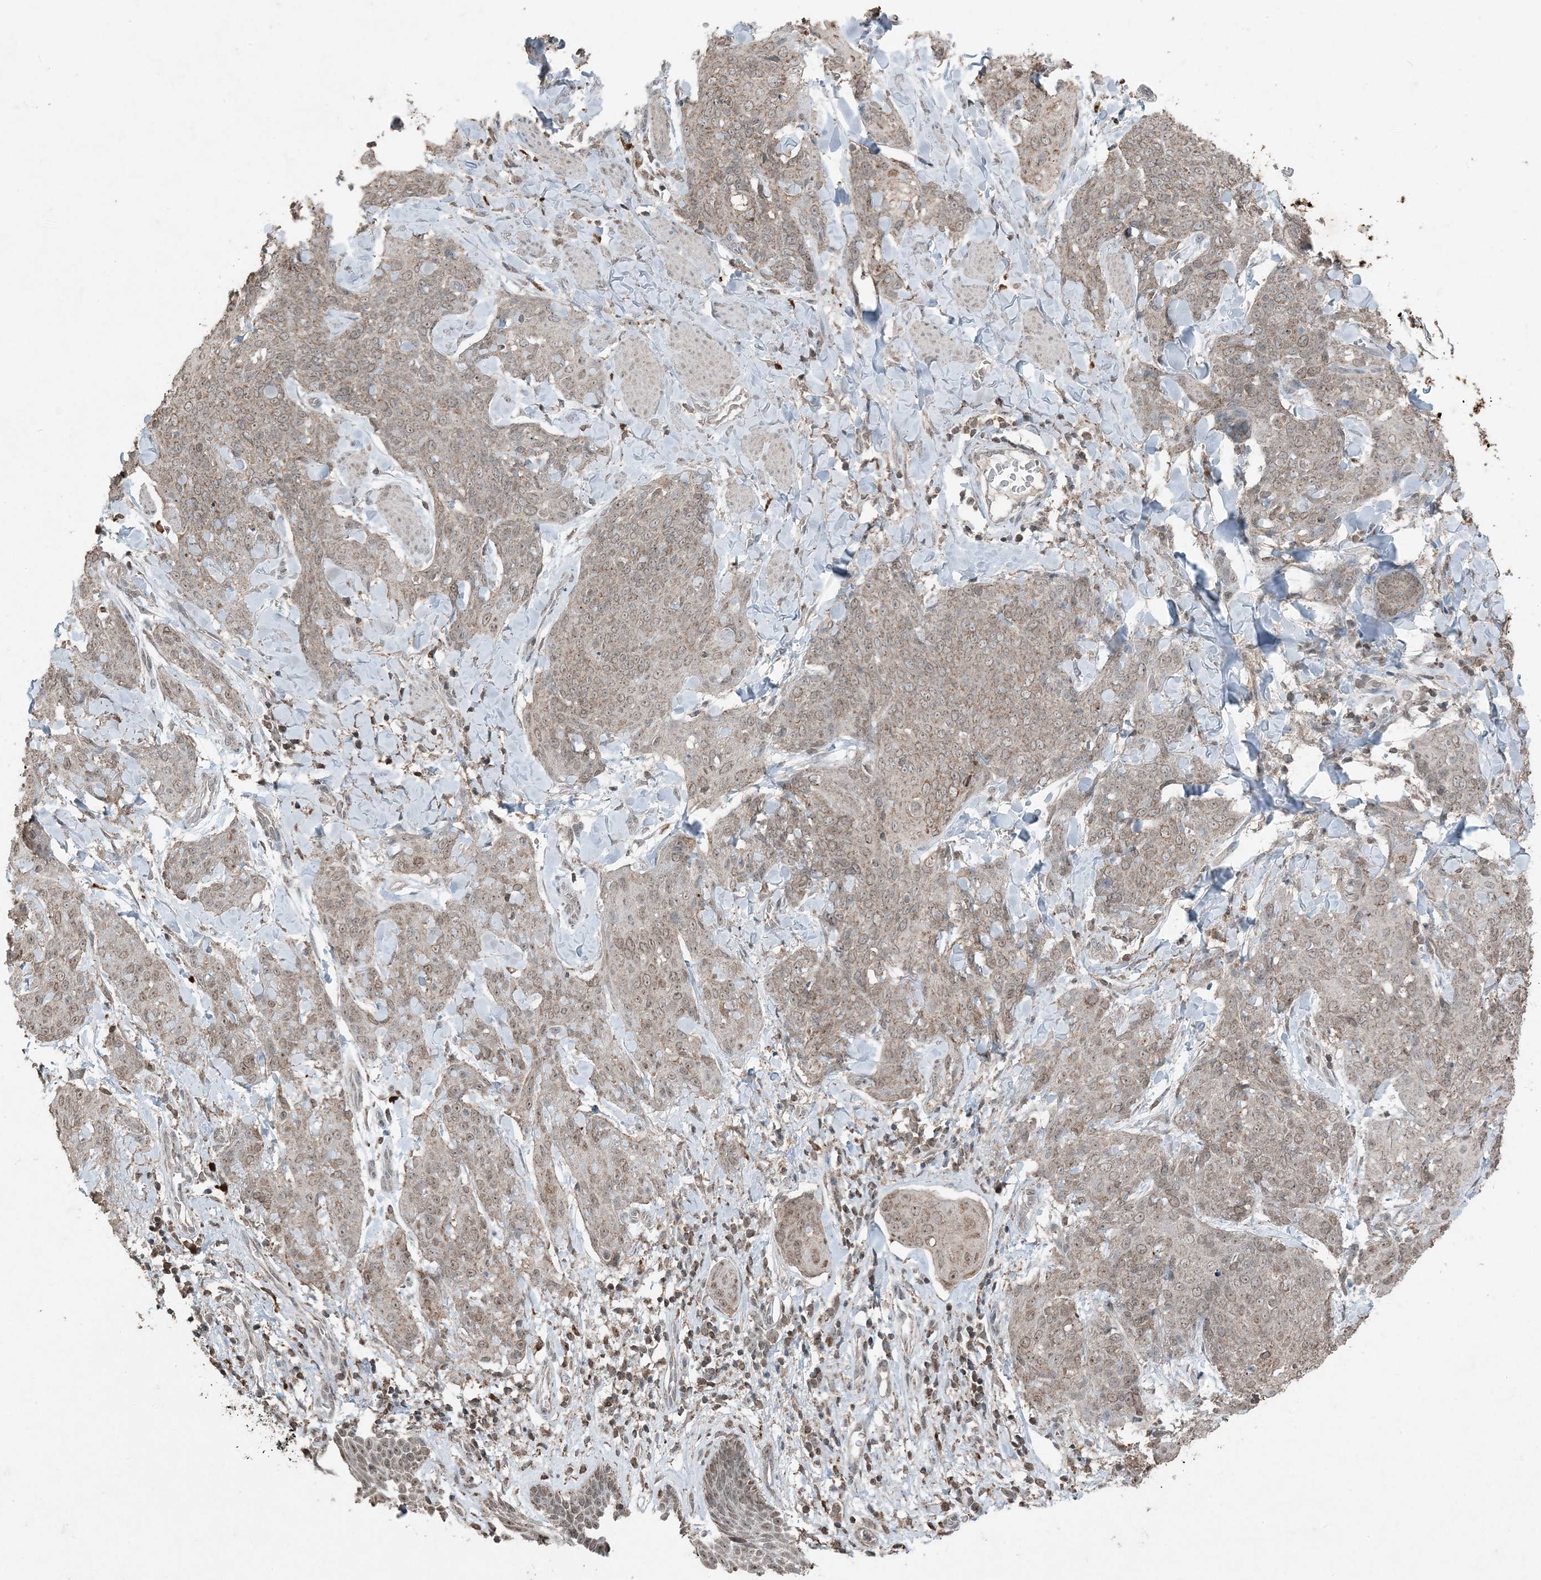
{"staining": {"intensity": "moderate", "quantity": ">75%", "location": "cytoplasmic/membranous,nuclear"}, "tissue": "skin cancer", "cell_type": "Tumor cells", "image_type": "cancer", "snomed": [{"axis": "morphology", "description": "Squamous cell carcinoma, NOS"}, {"axis": "topography", "description": "Skin"}, {"axis": "topography", "description": "Vulva"}], "caption": "Squamous cell carcinoma (skin) tissue displays moderate cytoplasmic/membranous and nuclear positivity in about >75% of tumor cells, visualized by immunohistochemistry. Nuclei are stained in blue.", "gene": "GNL1", "patient": {"sex": "female", "age": 85}}